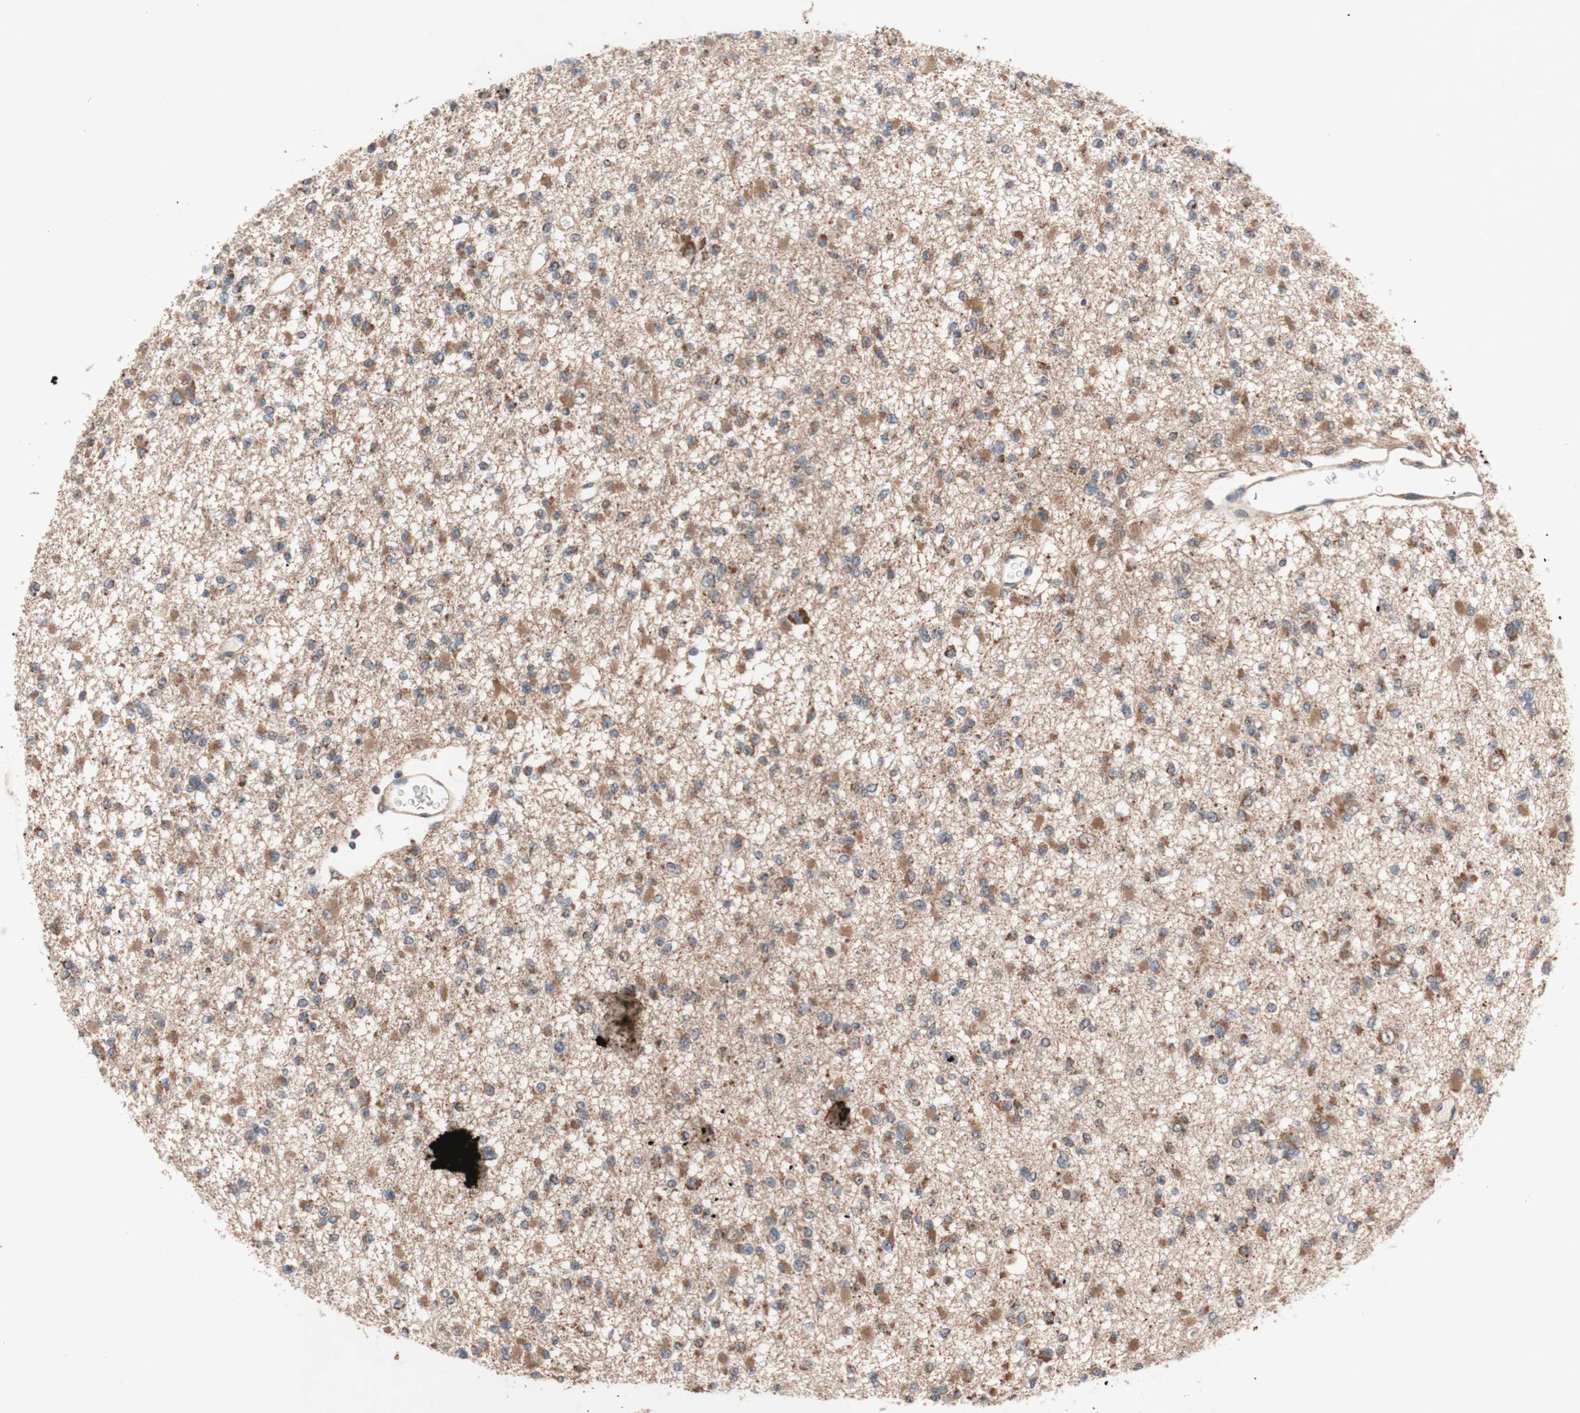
{"staining": {"intensity": "moderate", "quantity": ">75%", "location": "cytoplasmic/membranous"}, "tissue": "glioma", "cell_type": "Tumor cells", "image_type": "cancer", "snomed": [{"axis": "morphology", "description": "Glioma, malignant, Low grade"}, {"axis": "topography", "description": "Brain"}], "caption": "Immunohistochemistry (IHC) histopathology image of neoplastic tissue: human glioma stained using immunohistochemistry (IHC) demonstrates medium levels of moderate protein expression localized specifically in the cytoplasmic/membranous of tumor cells, appearing as a cytoplasmic/membranous brown color.", "gene": "DDOST", "patient": {"sex": "female", "age": 22}}